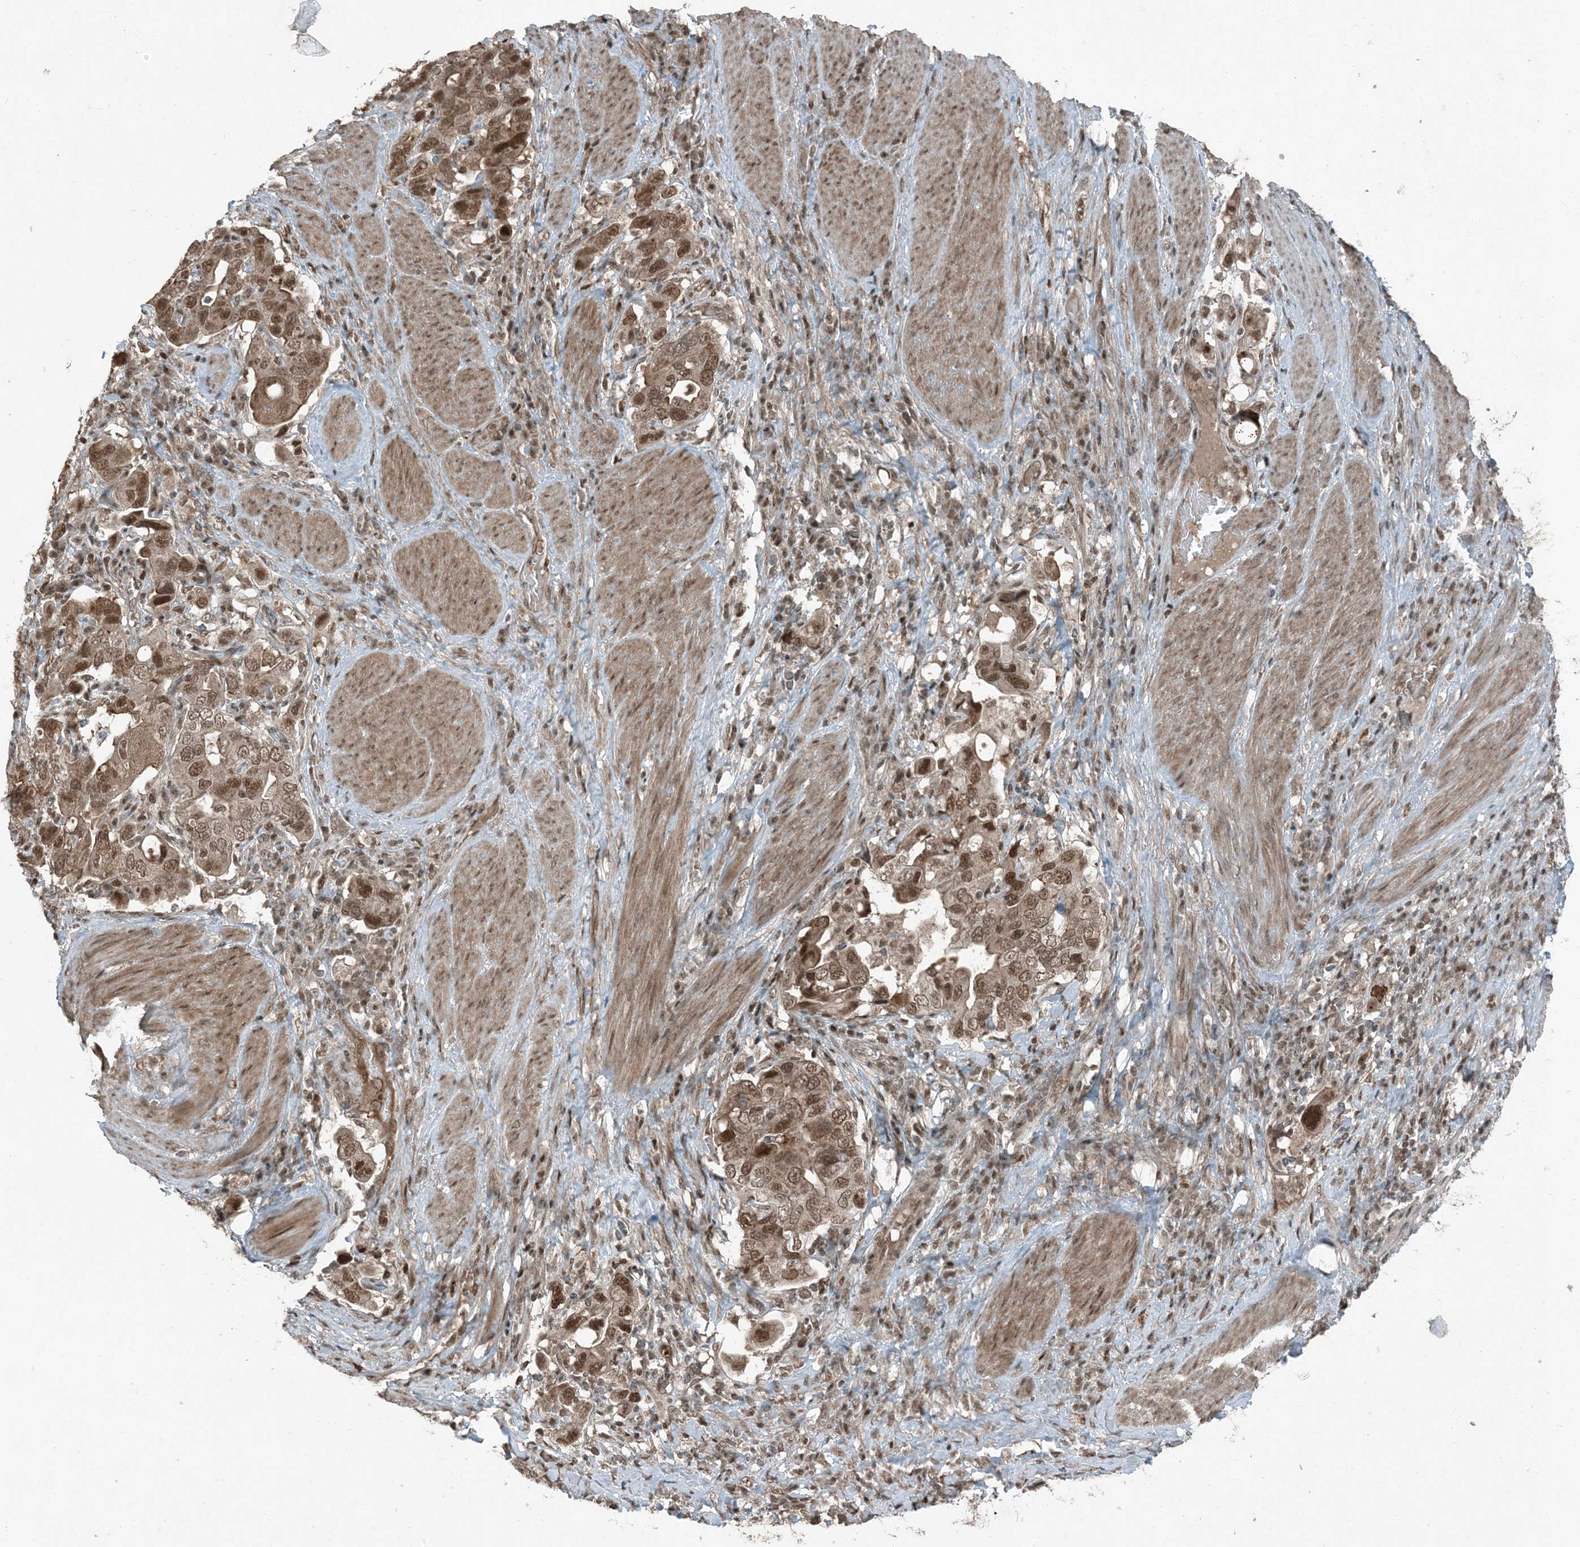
{"staining": {"intensity": "moderate", "quantity": ">75%", "location": "cytoplasmic/membranous,nuclear"}, "tissue": "stomach cancer", "cell_type": "Tumor cells", "image_type": "cancer", "snomed": [{"axis": "morphology", "description": "Adenocarcinoma, NOS"}, {"axis": "topography", "description": "Stomach, upper"}], "caption": "Immunohistochemistry (IHC) micrograph of stomach cancer (adenocarcinoma) stained for a protein (brown), which exhibits medium levels of moderate cytoplasmic/membranous and nuclear positivity in approximately >75% of tumor cells.", "gene": "TRAPPC12", "patient": {"sex": "male", "age": 62}}